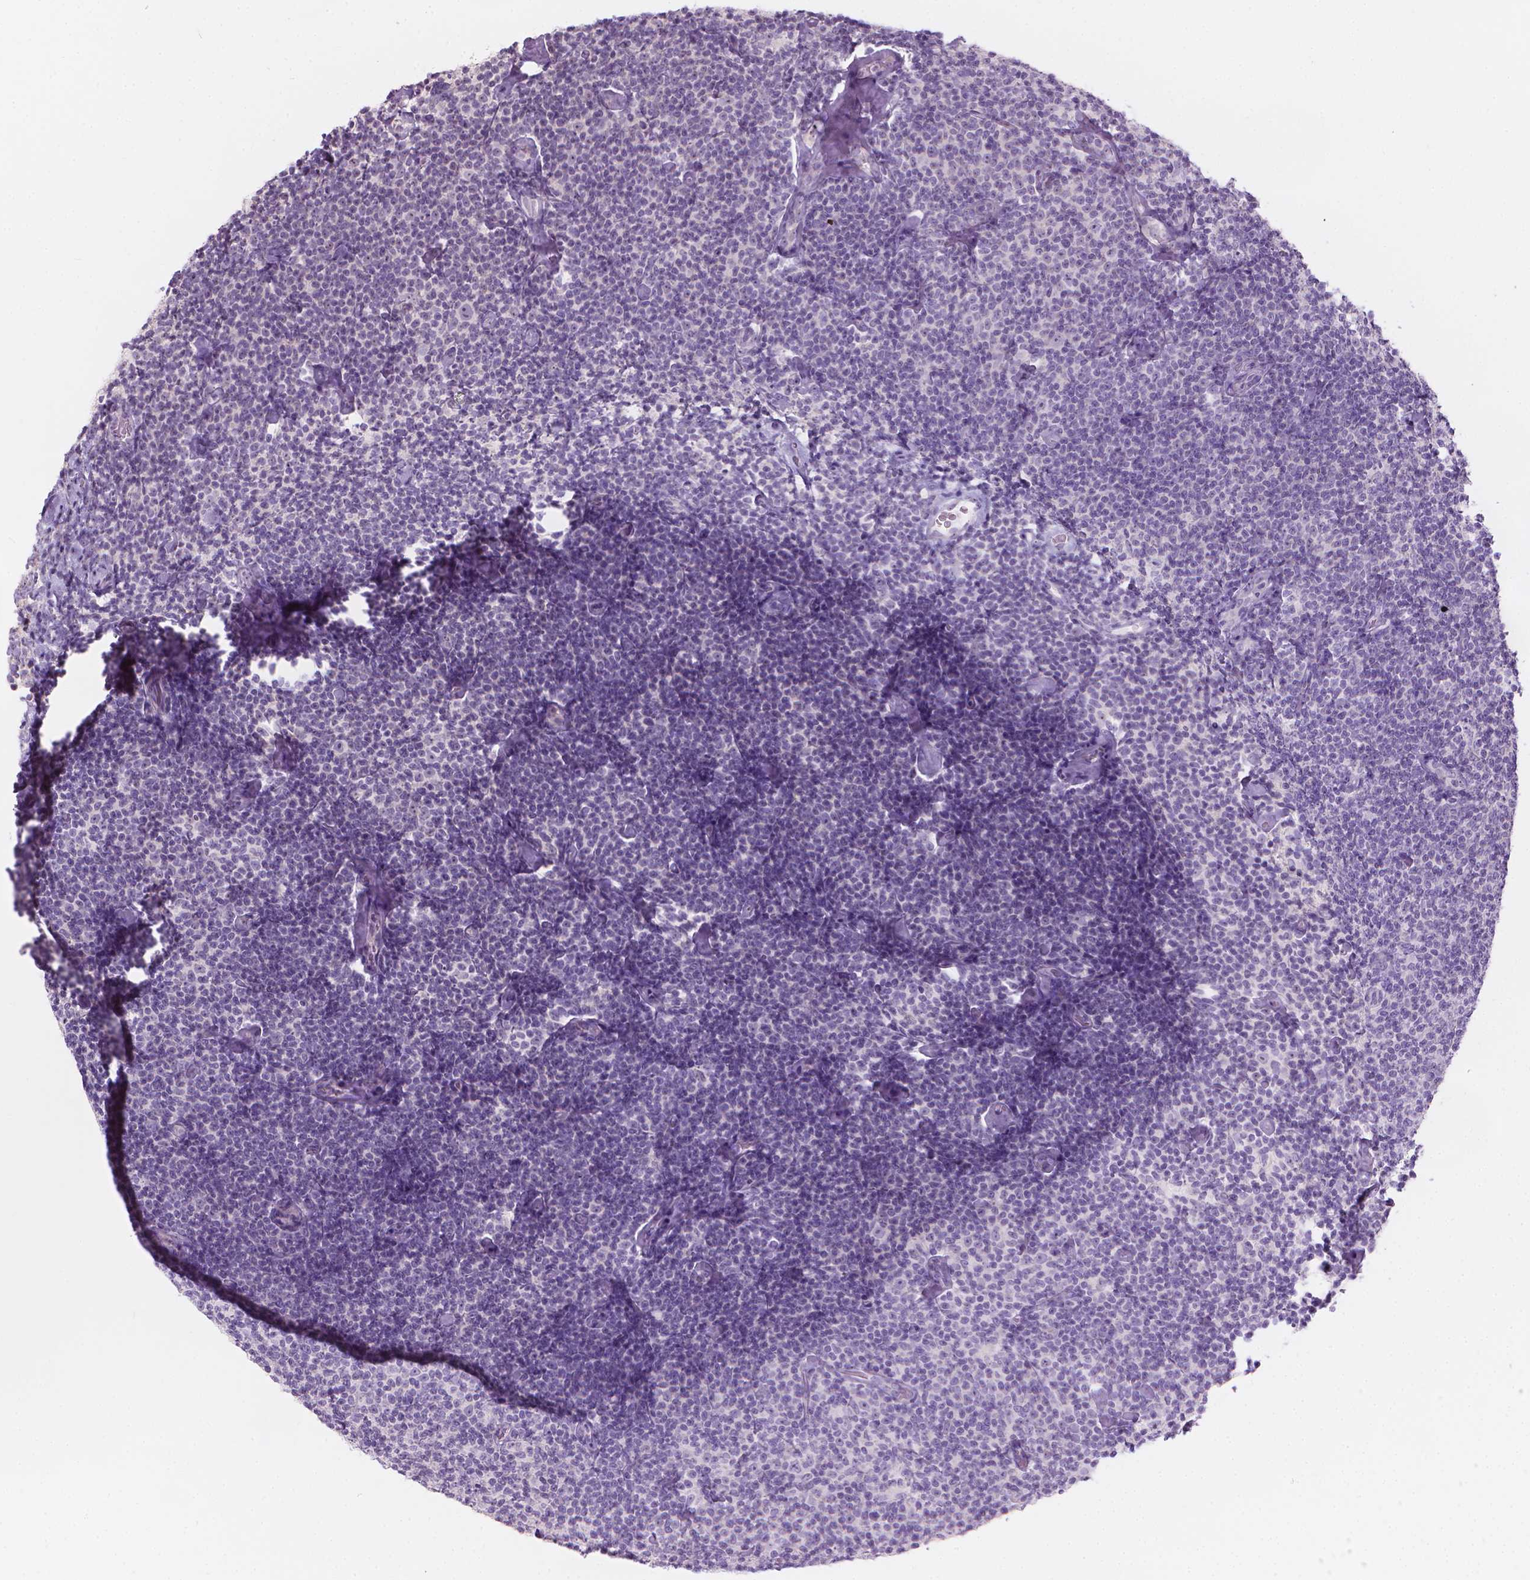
{"staining": {"intensity": "negative", "quantity": "none", "location": "none"}, "tissue": "lymphoma", "cell_type": "Tumor cells", "image_type": "cancer", "snomed": [{"axis": "morphology", "description": "Malignant lymphoma, non-Hodgkin's type, Low grade"}, {"axis": "topography", "description": "Lymph node"}], "caption": "Human lymphoma stained for a protein using IHC exhibits no expression in tumor cells.", "gene": "GPRC5A", "patient": {"sex": "male", "age": 81}}